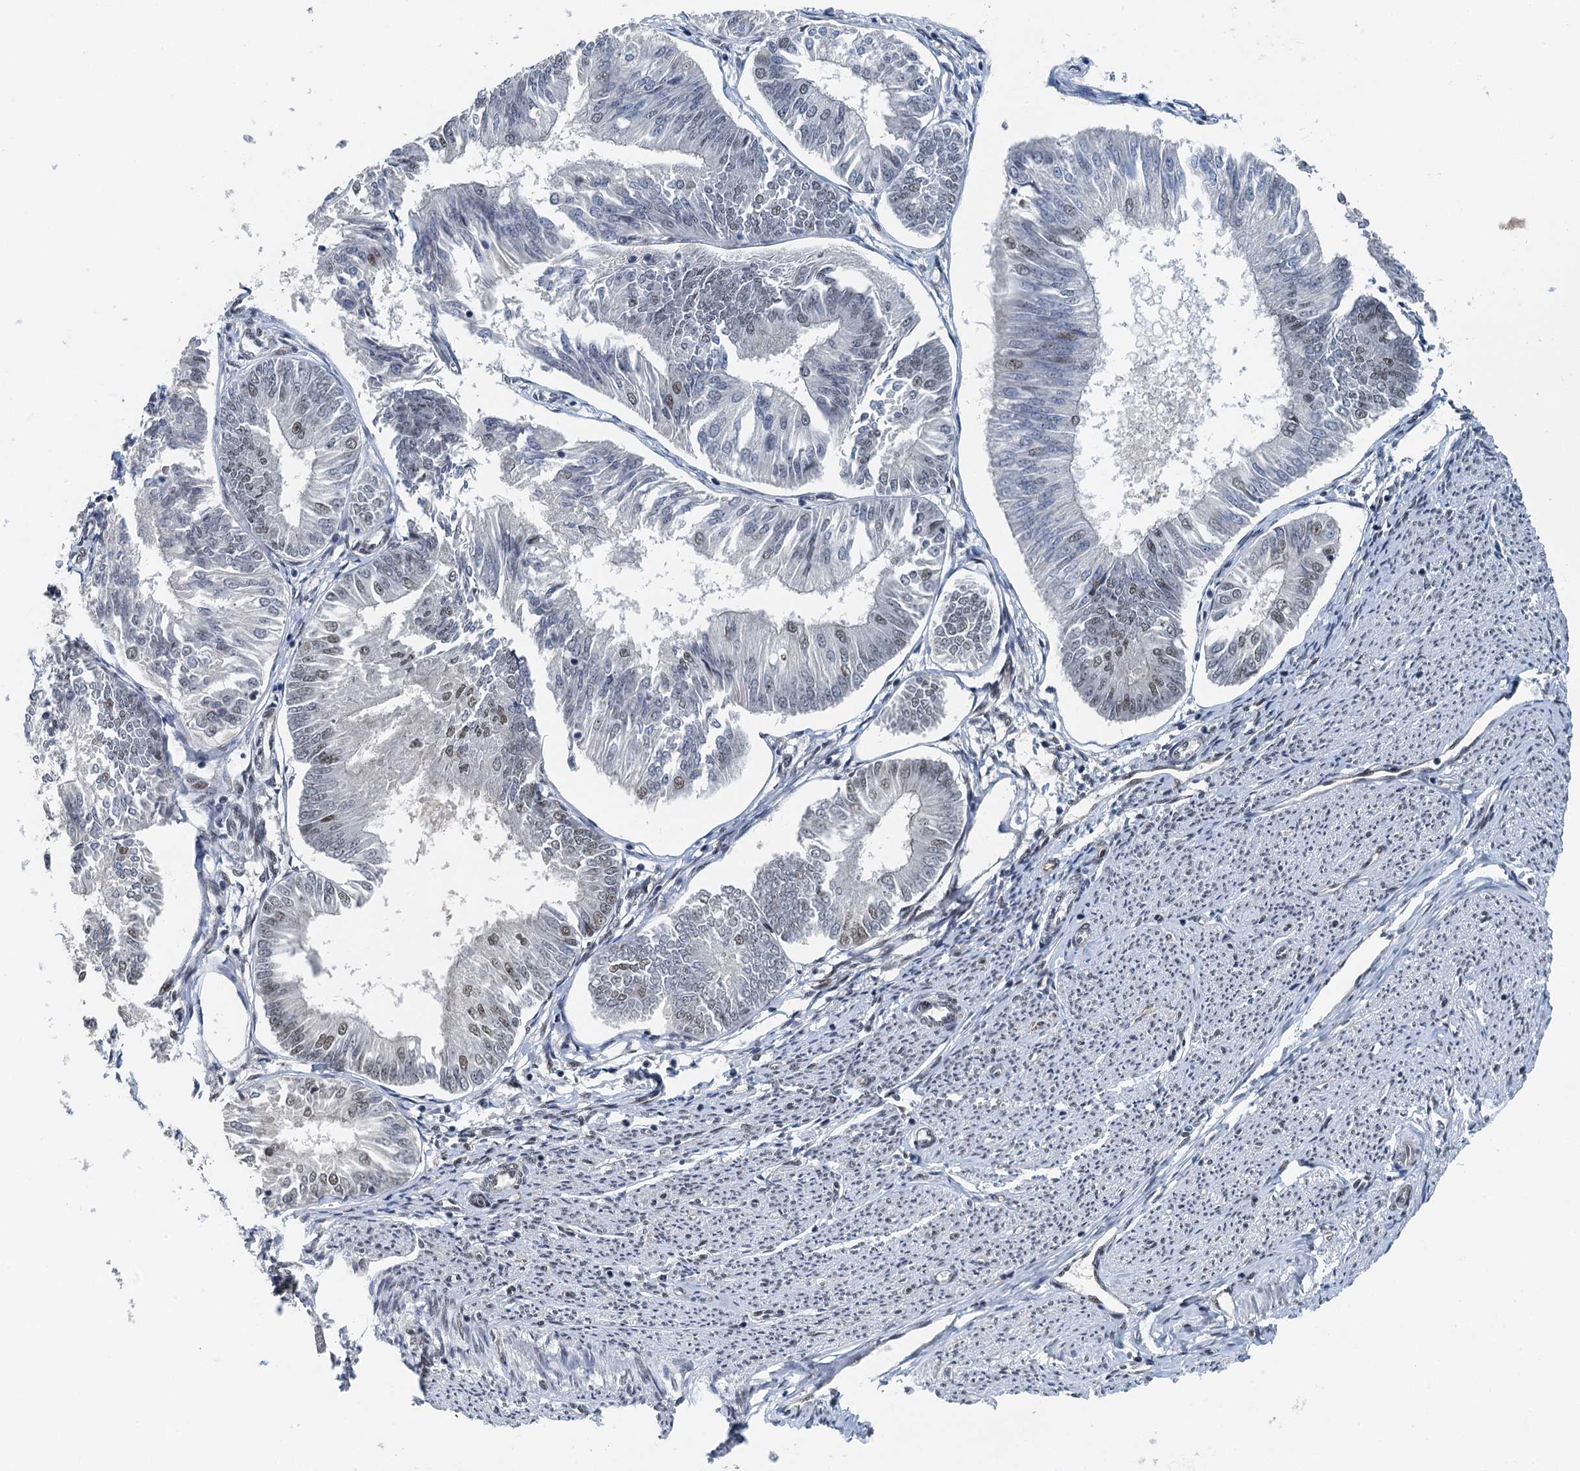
{"staining": {"intensity": "weak", "quantity": "<25%", "location": "nuclear"}, "tissue": "endometrial cancer", "cell_type": "Tumor cells", "image_type": "cancer", "snomed": [{"axis": "morphology", "description": "Adenocarcinoma, NOS"}, {"axis": "topography", "description": "Endometrium"}], "caption": "The immunohistochemistry image has no significant expression in tumor cells of endometrial cancer (adenocarcinoma) tissue.", "gene": "MTA3", "patient": {"sex": "female", "age": 58}}